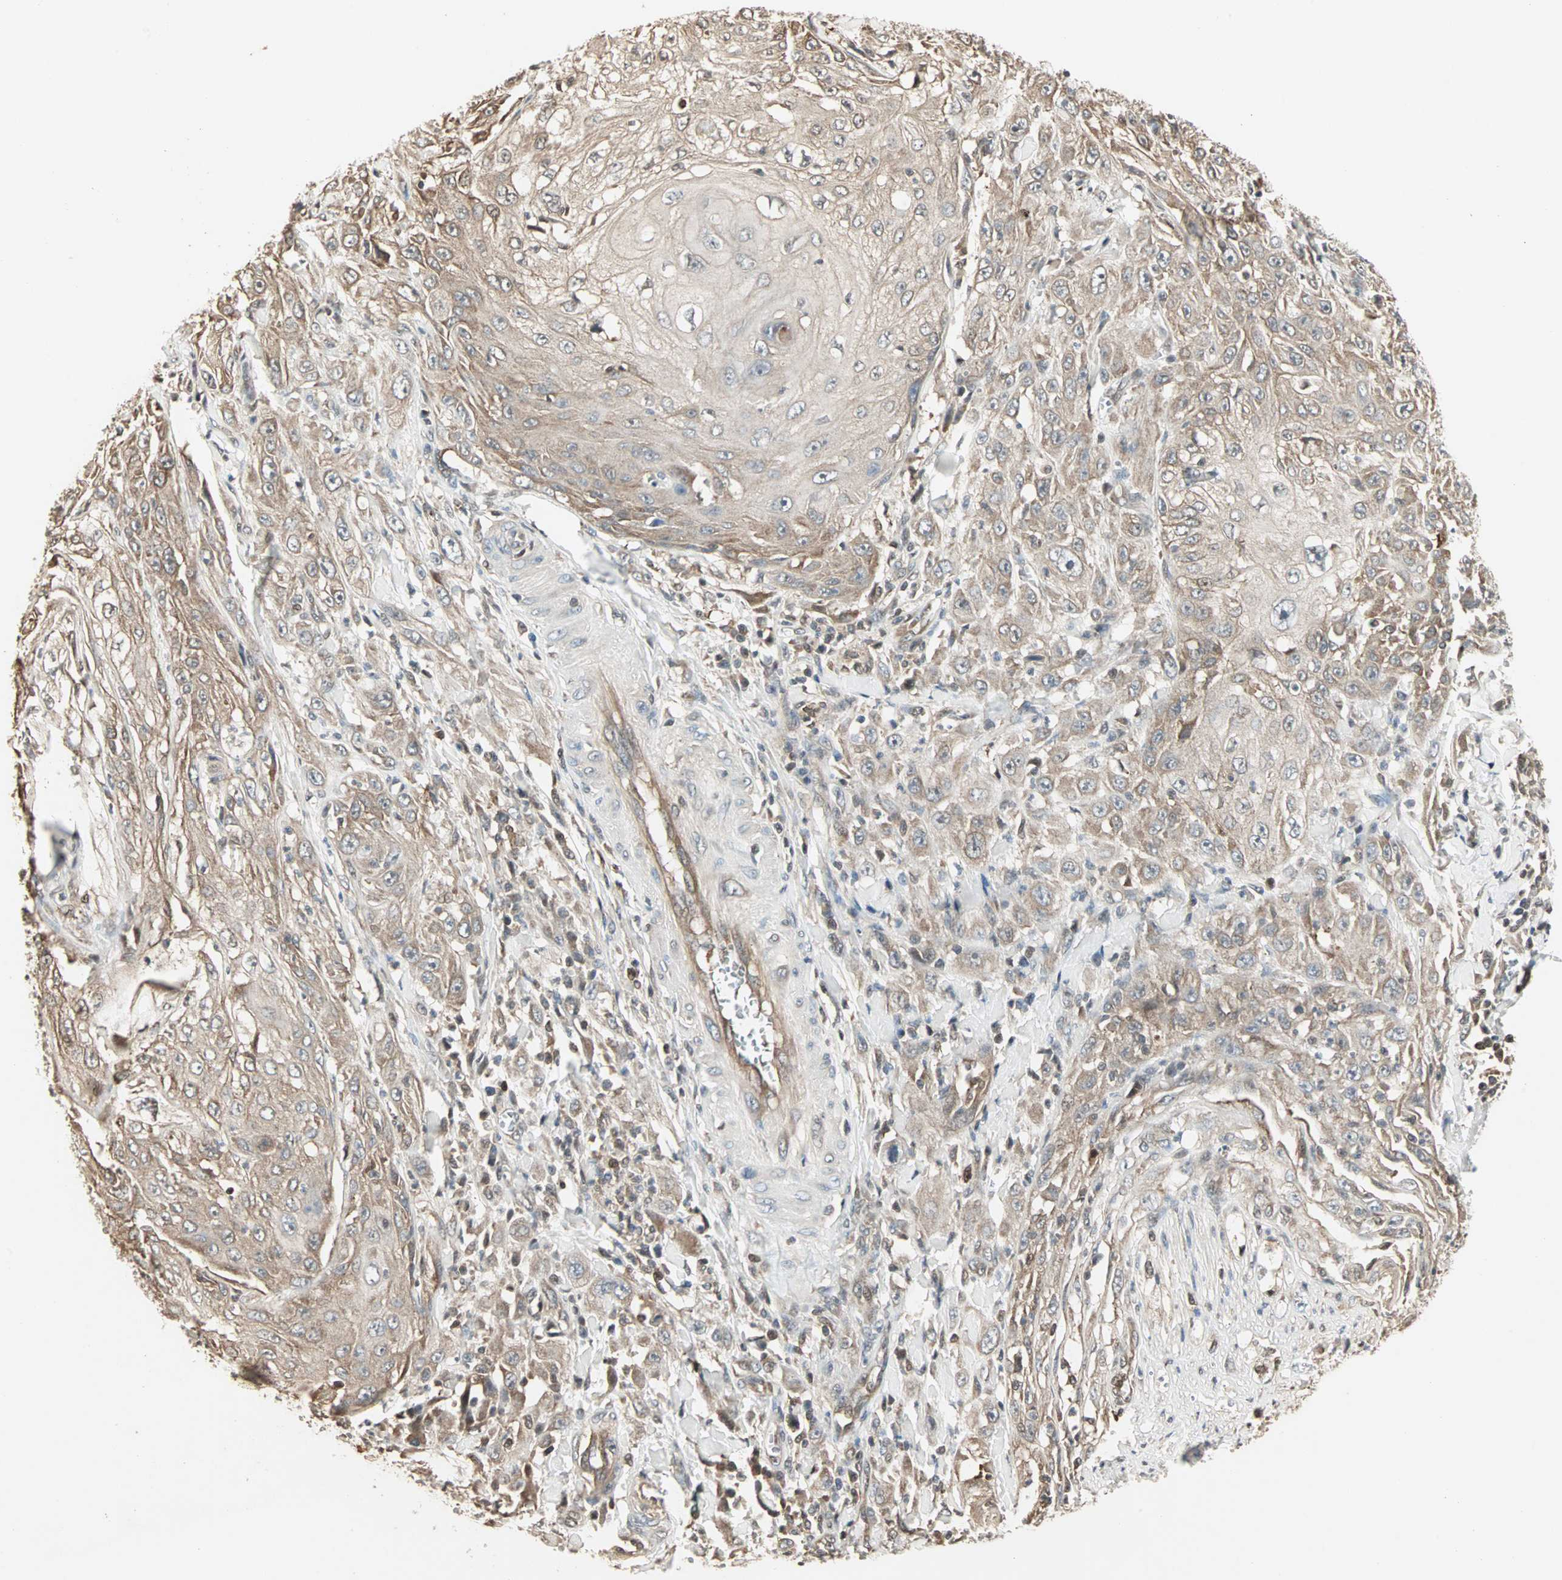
{"staining": {"intensity": "moderate", "quantity": ">75%", "location": "cytoplasmic/membranous"}, "tissue": "skin cancer", "cell_type": "Tumor cells", "image_type": "cancer", "snomed": [{"axis": "morphology", "description": "Squamous cell carcinoma, NOS"}, {"axis": "morphology", "description": "Squamous cell carcinoma, metastatic, NOS"}, {"axis": "topography", "description": "Skin"}, {"axis": "topography", "description": "Lymph node"}], "caption": "Moderate cytoplasmic/membranous protein expression is present in approximately >75% of tumor cells in skin cancer.", "gene": "DRG2", "patient": {"sex": "male", "age": 75}}